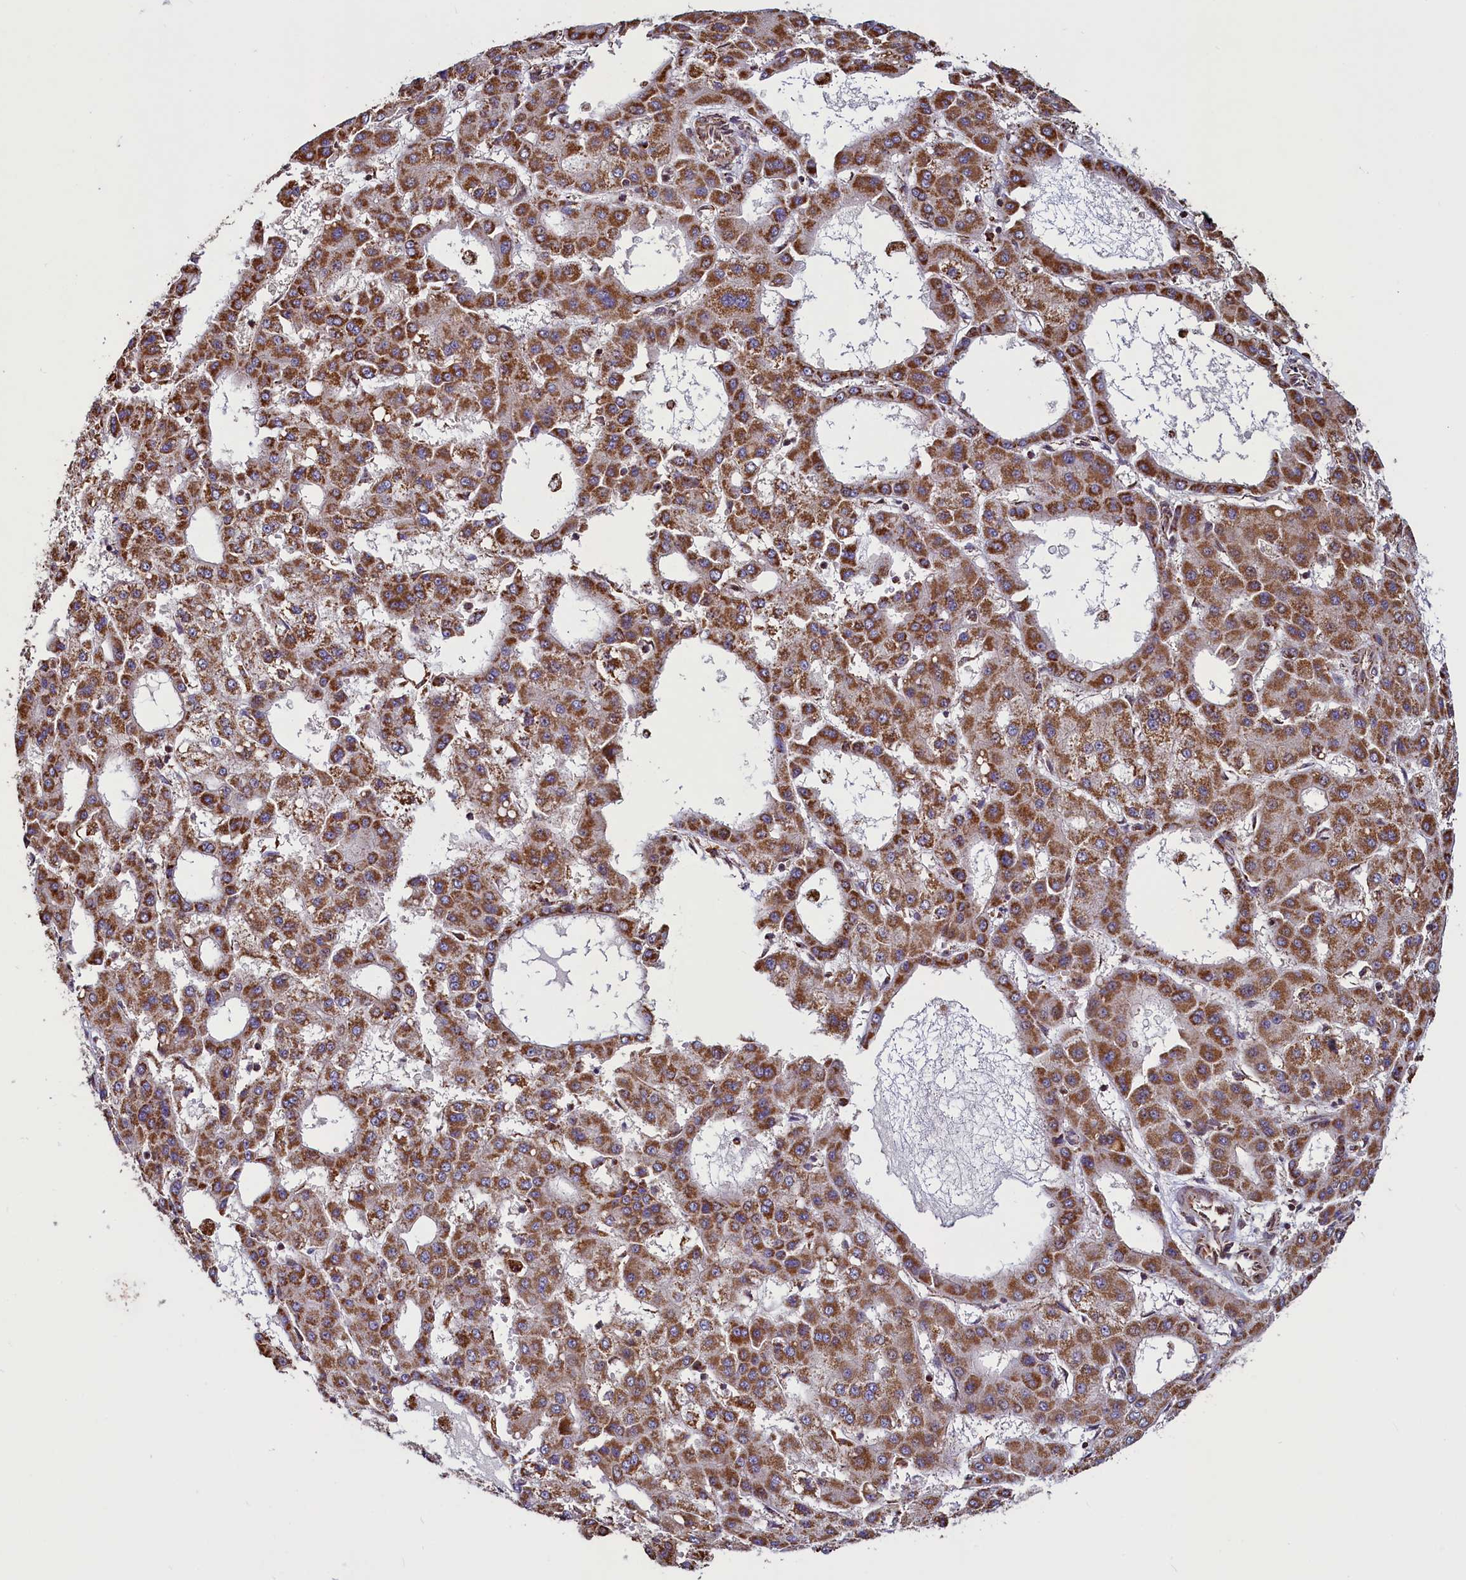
{"staining": {"intensity": "moderate", "quantity": ">75%", "location": "cytoplasmic/membranous"}, "tissue": "liver cancer", "cell_type": "Tumor cells", "image_type": "cancer", "snomed": [{"axis": "morphology", "description": "Carcinoma, Hepatocellular, NOS"}, {"axis": "topography", "description": "Liver"}], "caption": "Immunohistochemistry (DAB (3,3'-diaminobenzidine)) staining of human hepatocellular carcinoma (liver) exhibits moderate cytoplasmic/membranous protein staining in approximately >75% of tumor cells. (Brightfield microscopy of DAB IHC at high magnification).", "gene": "ZNF577", "patient": {"sex": "male", "age": 47}}